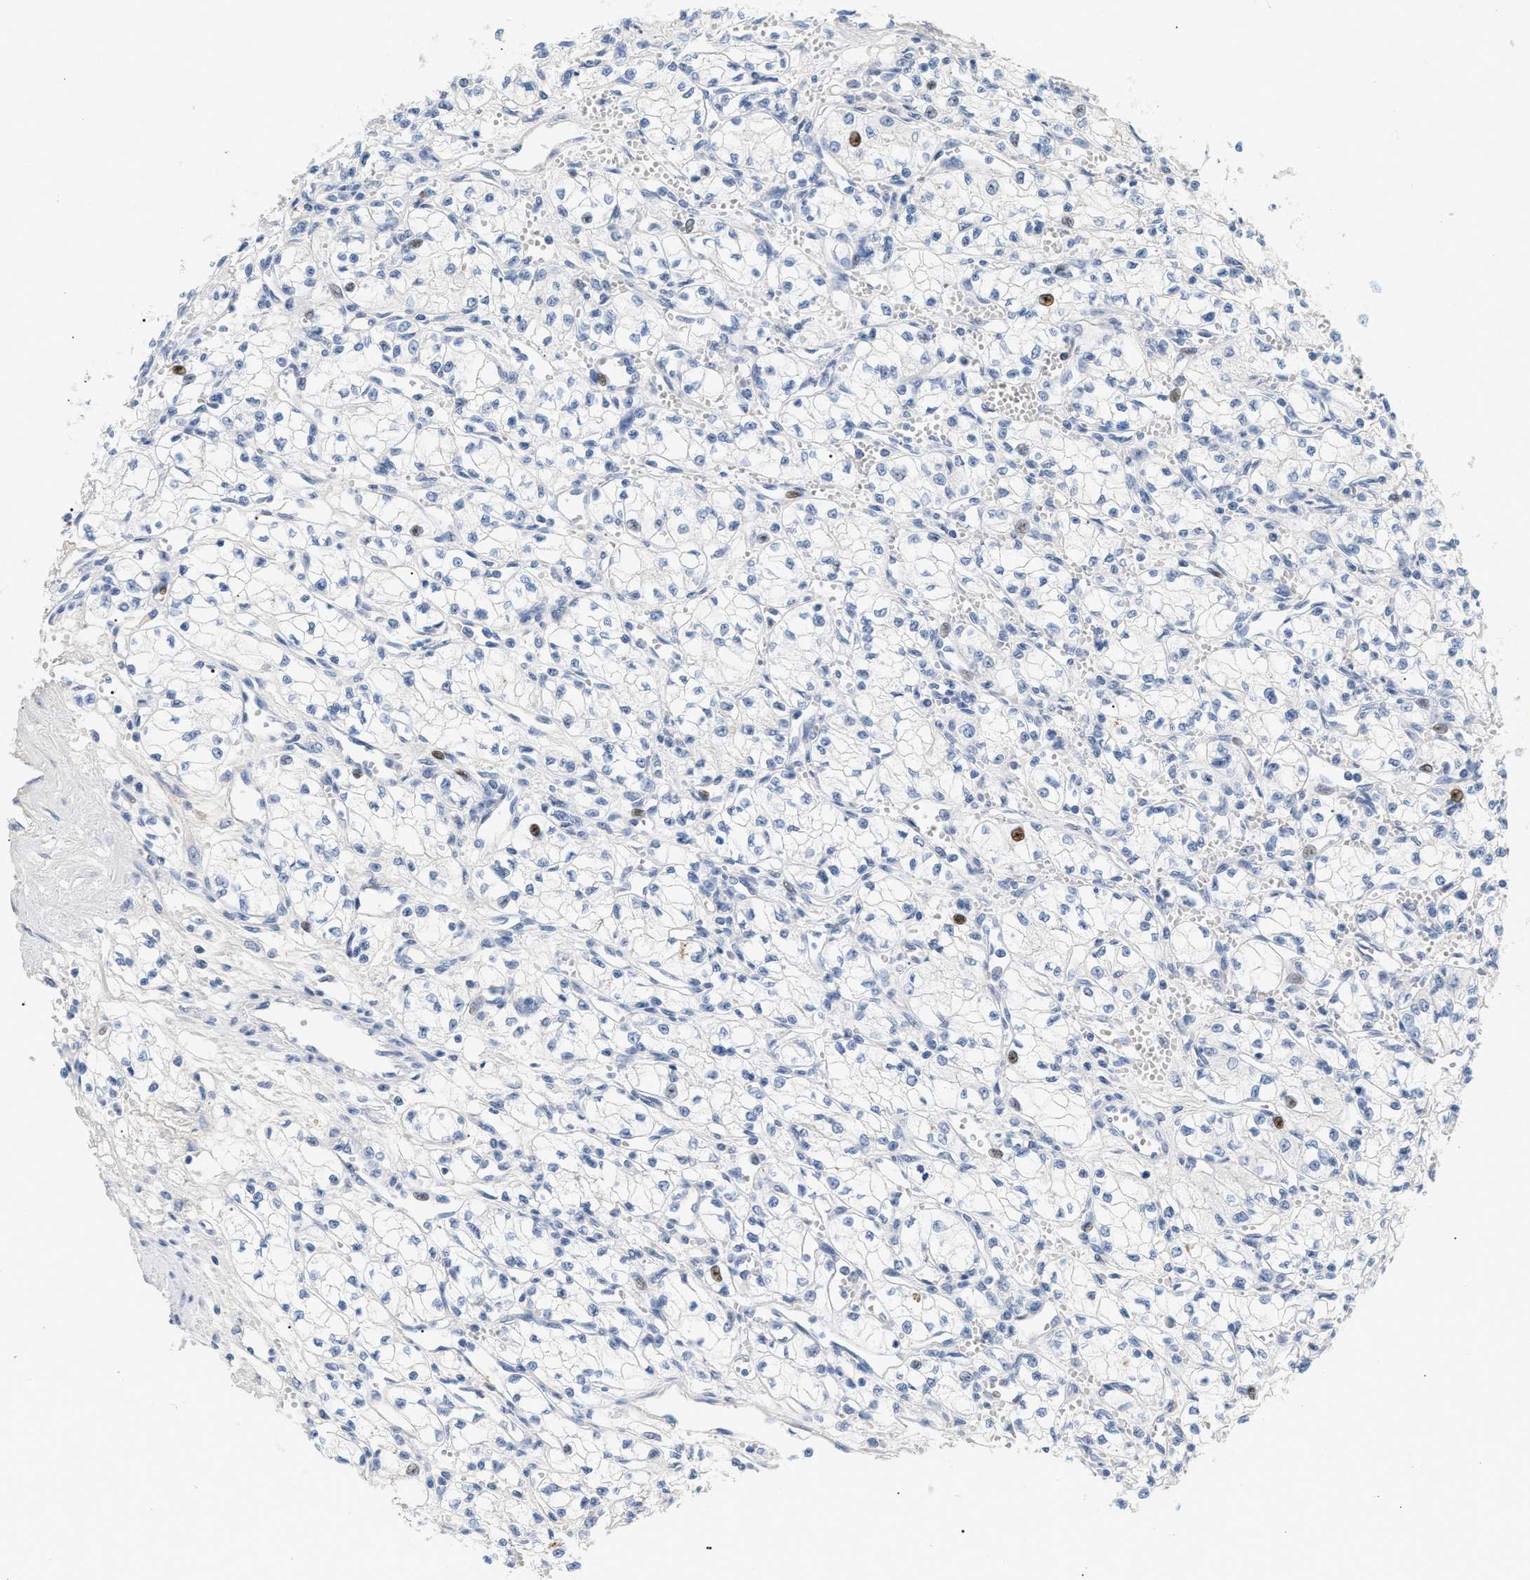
{"staining": {"intensity": "moderate", "quantity": "<25%", "location": "nuclear"}, "tissue": "renal cancer", "cell_type": "Tumor cells", "image_type": "cancer", "snomed": [{"axis": "morphology", "description": "Normal tissue, NOS"}, {"axis": "morphology", "description": "Adenocarcinoma, NOS"}, {"axis": "topography", "description": "Kidney"}], "caption": "Protein staining of renal adenocarcinoma tissue reveals moderate nuclear staining in approximately <25% of tumor cells.", "gene": "CFH", "patient": {"sex": "male", "age": 59}}